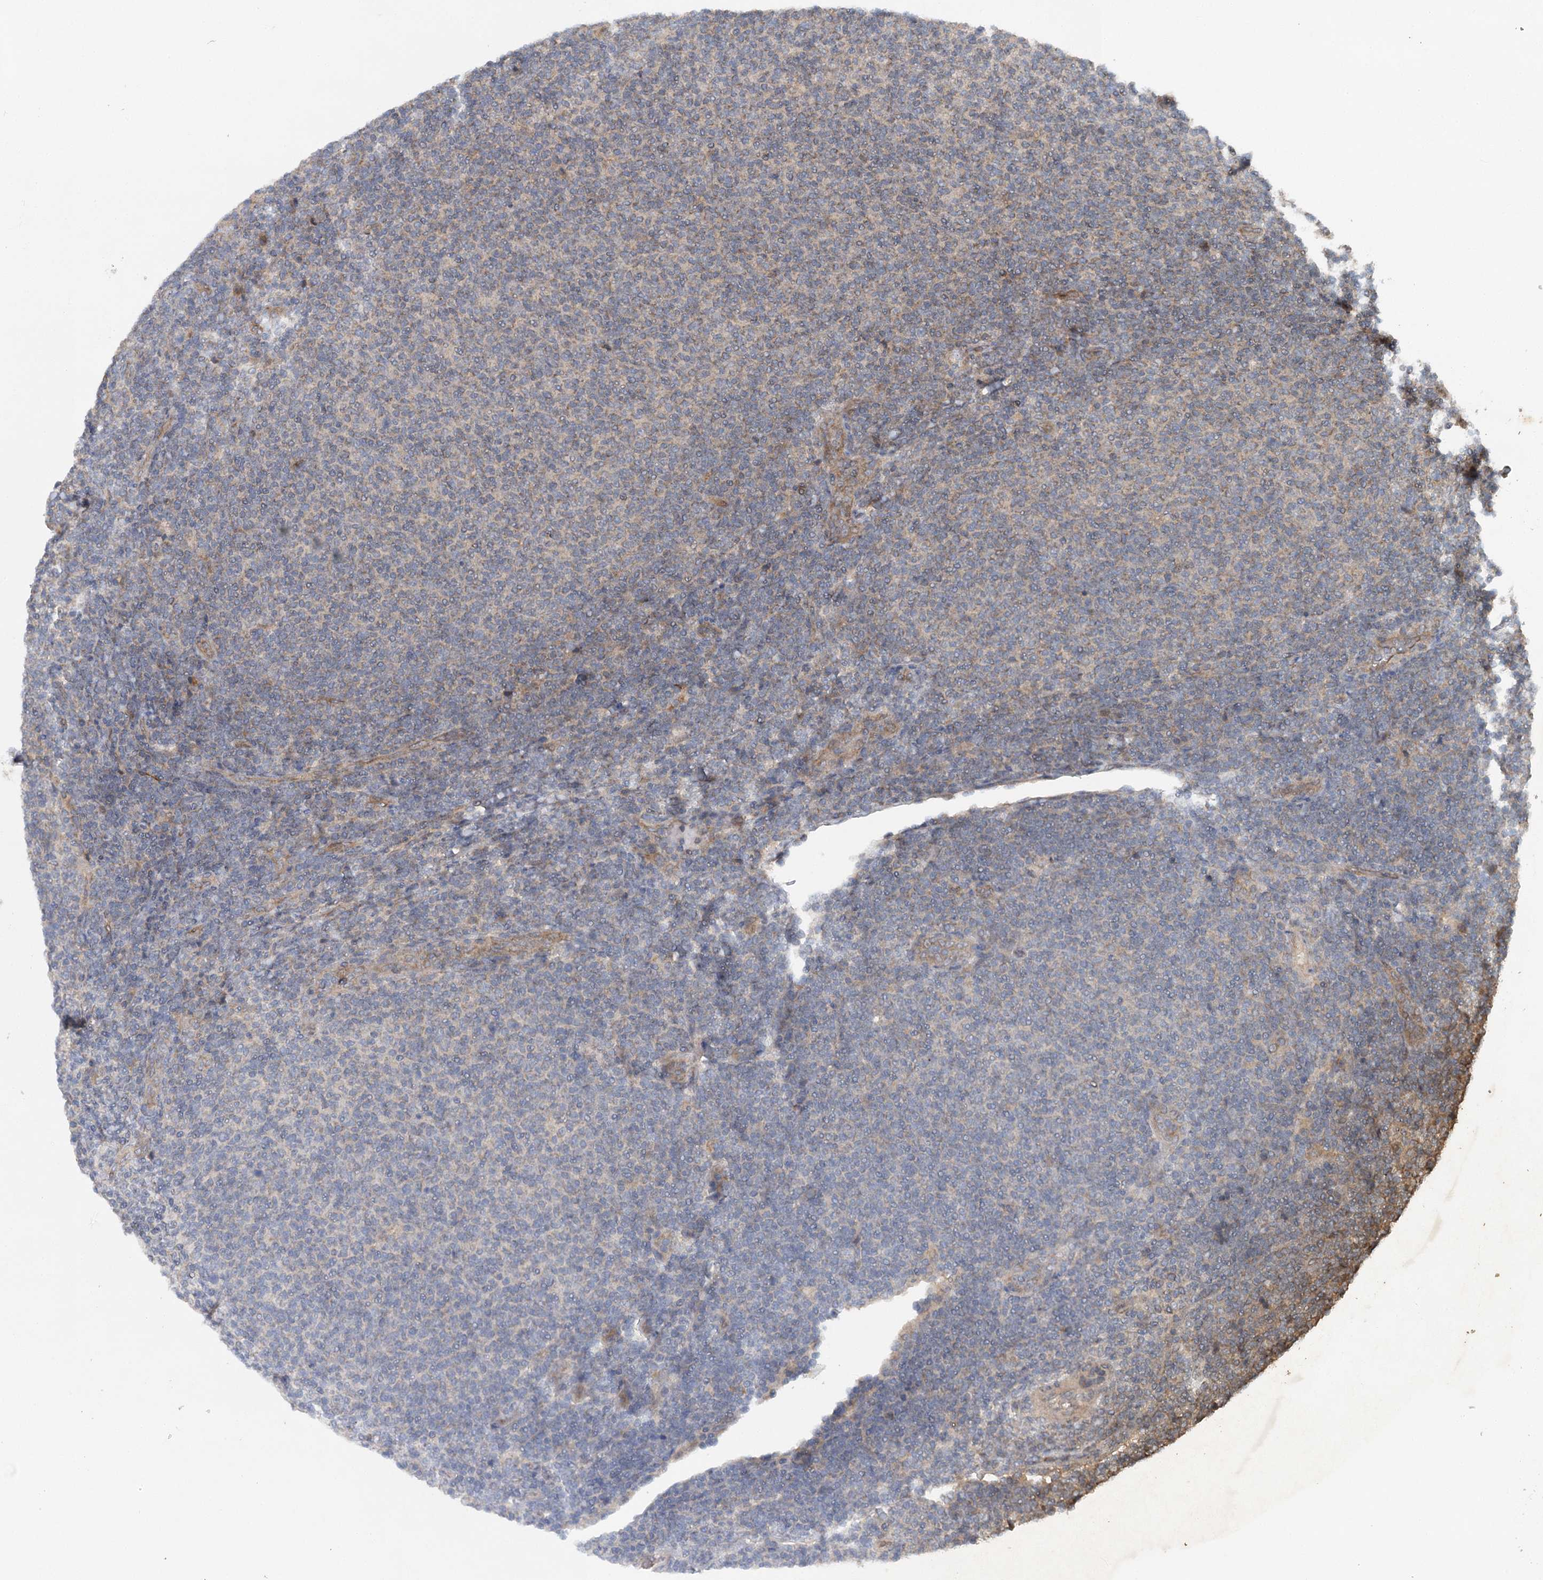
{"staining": {"intensity": "weak", "quantity": "<25%", "location": "cytoplasmic/membranous"}, "tissue": "lymphoma", "cell_type": "Tumor cells", "image_type": "cancer", "snomed": [{"axis": "morphology", "description": "Malignant lymphoma, non-Hodgkin's type, Low grade"}, {"axis": "topography", "description": "Lymph node"}], "caption": "DAB immunohistochemical staining of lymphoma reveals no significant positivity in tumor cells. (Immunohistochemistry (ihc), brightfield microscopy, high magnification).", "gene": "INSIG2", "patient": {"sex": "male", "age": 66}}